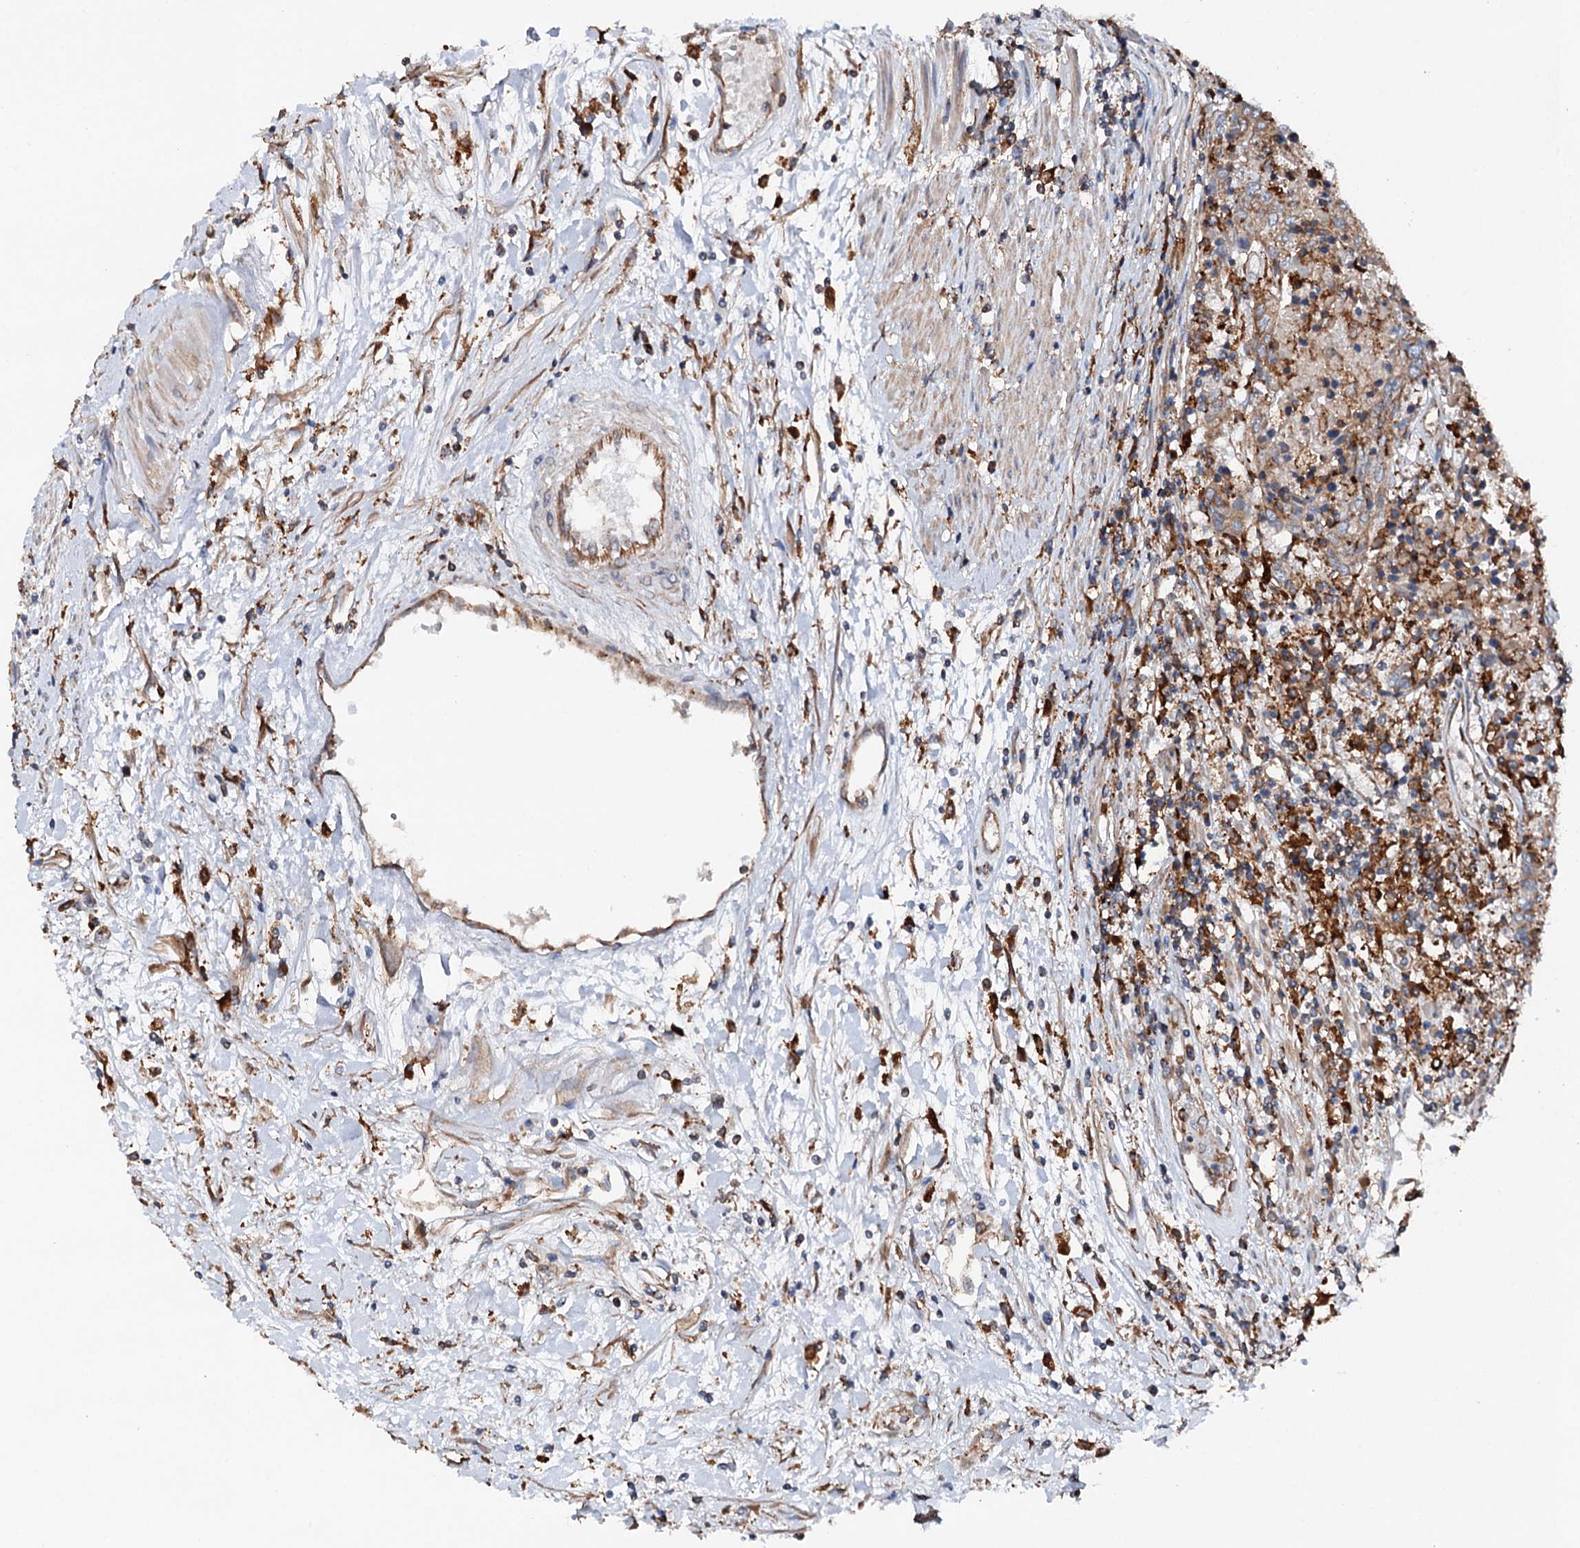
{"staining": {"intensity": "moderate", "quantity": ">75%", "location": "cytoplasmic/membranous"}, "tissue": "urothelial cancer", "cell_type": "Tumor cells", "image_type": "cancer", "snomed": [{"axis": "morphology", "description": "Urothelial carcinoma, High grade"}, {"axis": "topography", "description": "Urinary bladder"}], "caption": "Tumor cells display medium levels of moderate cytoplasmic/membranous positivity in approximately >75% of cells in human high-grade urothelial carcinoma.", "gene": "ERP29", "patient": {"sex": "female", "age": 85}}